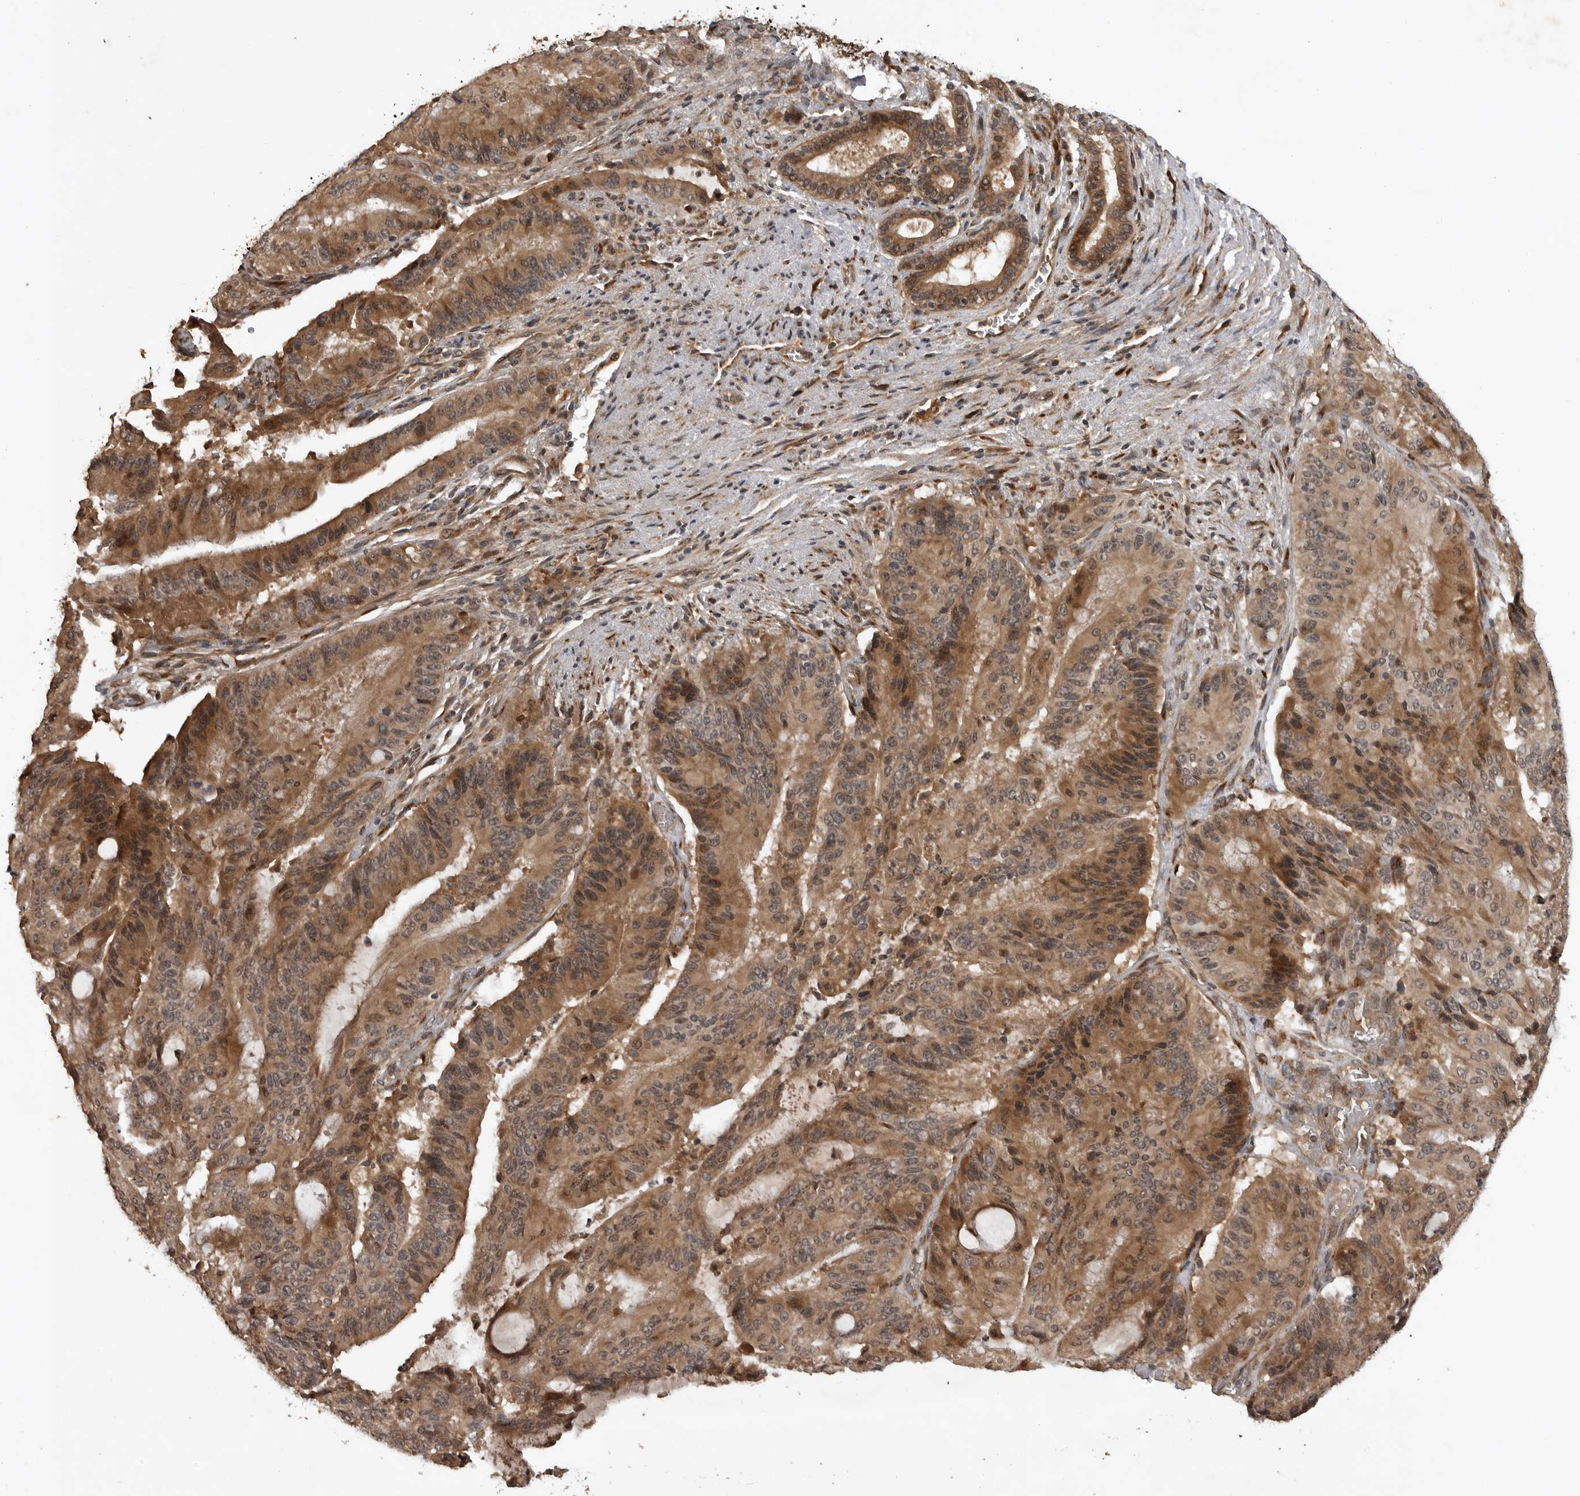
{"staining": {"intensity": "moderate", "quantity": ">75%", "location": "cytoplasmic/membranous,nuclear"}, "tissue": "liver cancer", "cell_type": "Tumor cells", "image_type": "cancer", "snomed": [{"axis": "morphology", "description": "Normal tissue, NOS"}, {"axis": "morphology", "description": "Cholangiocarcinoma"}, {"axis": "topography", "description": "Liver"}, {"axis": "topography", "description": "Peripheral nerve tissue"}], "caption": "Cholangiocarcinoma (liver) stained for a protein (brown) reveals moderate cytoplasmic/membranous and nuclear positive staining in approximately >75% of tumor cells.", "gene": "AKAP7", "patient": {"sex": "female", "age": 73}}